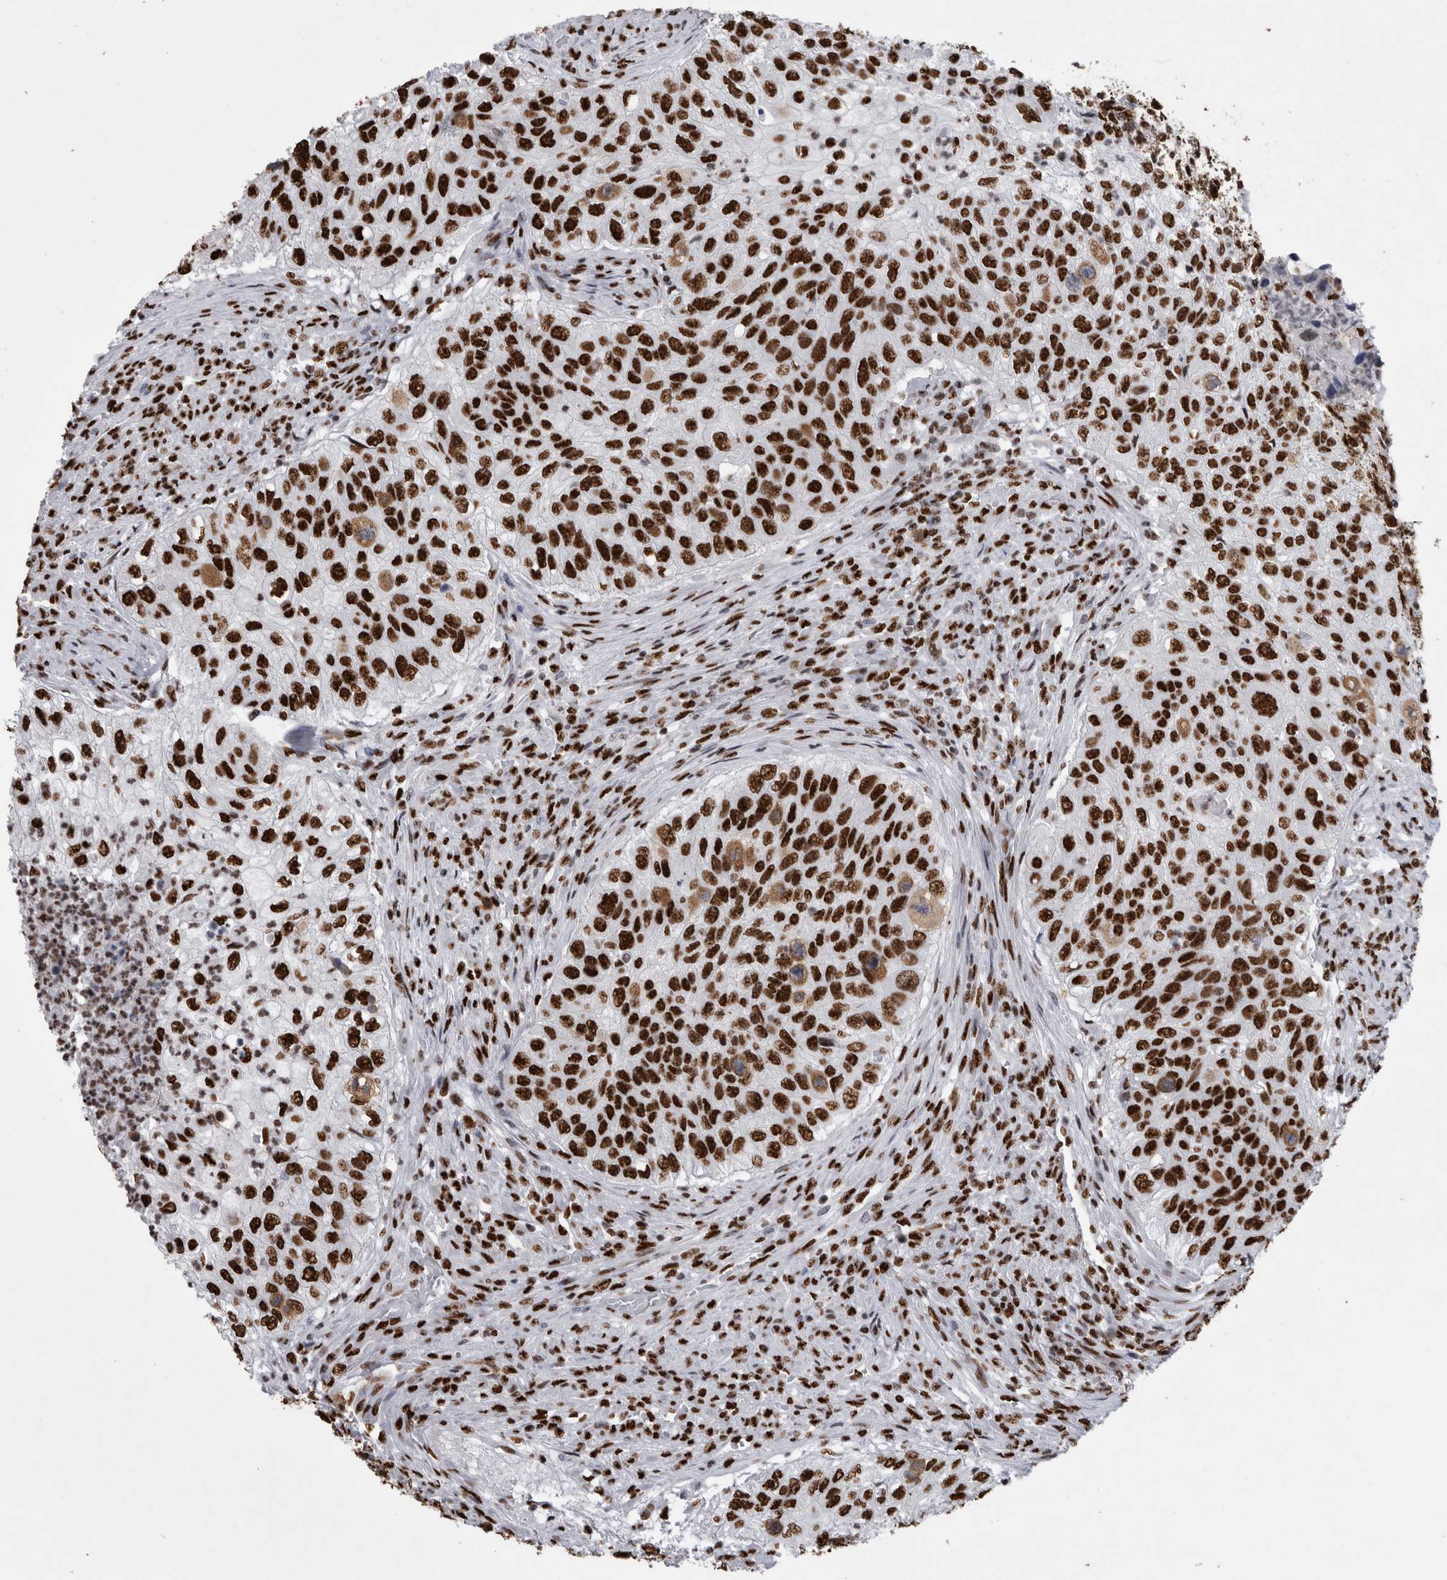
{"staining": {"intensity": "strong", "quantity": ">75%", "location": "nuclear"}, "tissue": "urothelial cancer", "cell_type": "Tumor cells", "image_type": "cancer", "snomed": [{"axis": "morphology", "description": "Urothelial carcinoma, High grade"}, {"axis": "topography", "description": "Urinary bladder"}], "caption": "Immunohistochemistry (IHC) histopathology image of human urothelial cancer stained for a protein (brown), which demonstrates high levels of strong nuclear expression in about >75% of tumor cells.", "gene": "ALPK3", "patient": {"sex": "female", "age": 60}}